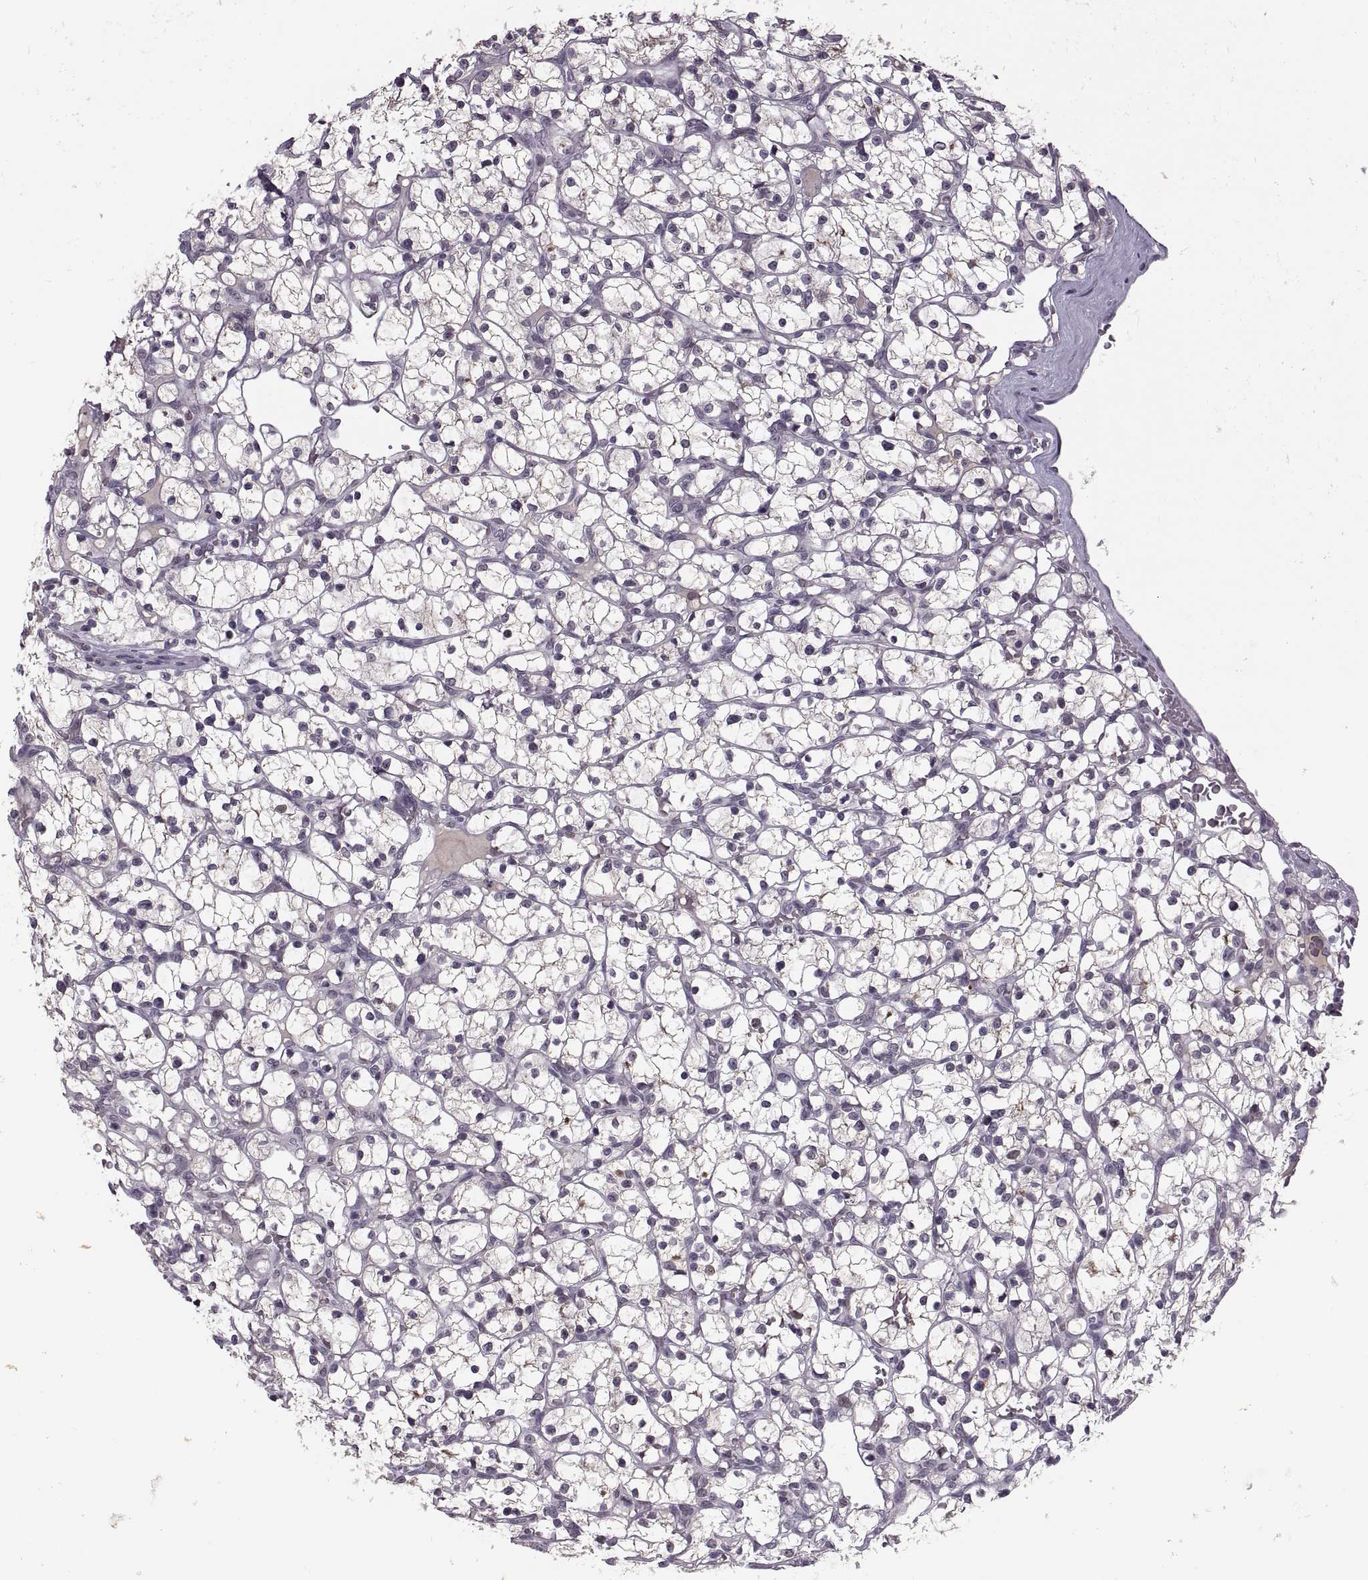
{"staining": {"intensity": "negative", "quantity": "none", "location": "none"}, "tissue": "renal cancer", "cell_type": "Tumor cells", "image_type": "cancer", "snomed": [{"axis": "morphology", "description": "Adenocarcinoma, NOS"}, {"axis": "topography", "description": "Kidney"}], "caption": "DAB immunohistochemical staining of human renal adenocarcinoma shows no significant staining in tumor cells. (Stains: DAB (3,3'-diaminobenzidine) IHC with hematoxylin counter stain, Microscopy: brightfield microscopy at high magnification).", "gene": "CACNA1F", "patient": {"sex": "female", "age": 64}}